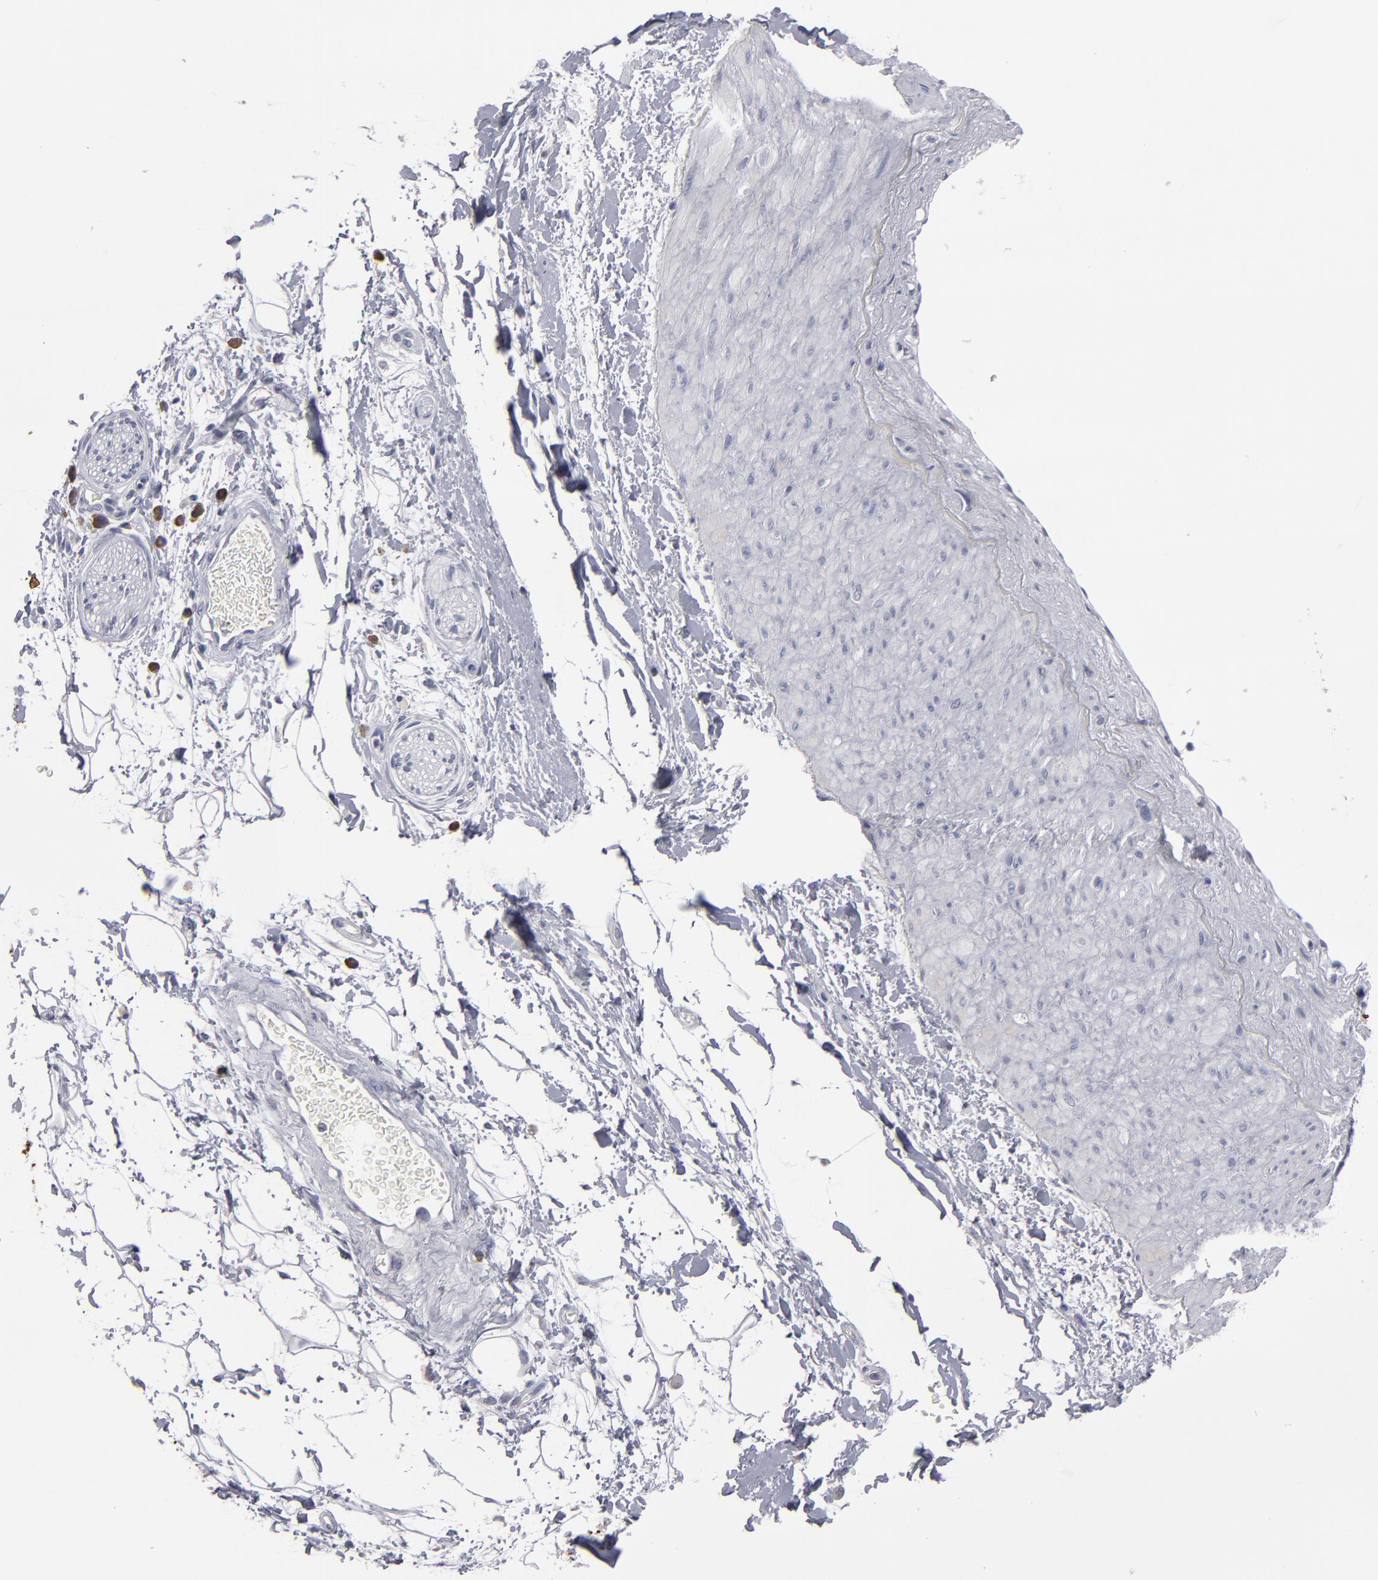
{"staining": {"intensity": "negative", "quantity": "none", "location": "none"}, "tissue": "adipose tissue", "cell_type": "Adipocytes", "image_type": "normal", "snomed": [{"axis": "morphology", "description": "Normal tissue, NOS"}, {"axis": "topography", "description": "Soft tissue"}], "caption": "Adipose tissue stained for a protein using immunohistochemistry (IHC) demonstrates no staining adipocytes.", "gene": "CCDC80", "patient": {"sex": "male", "age": 72}}